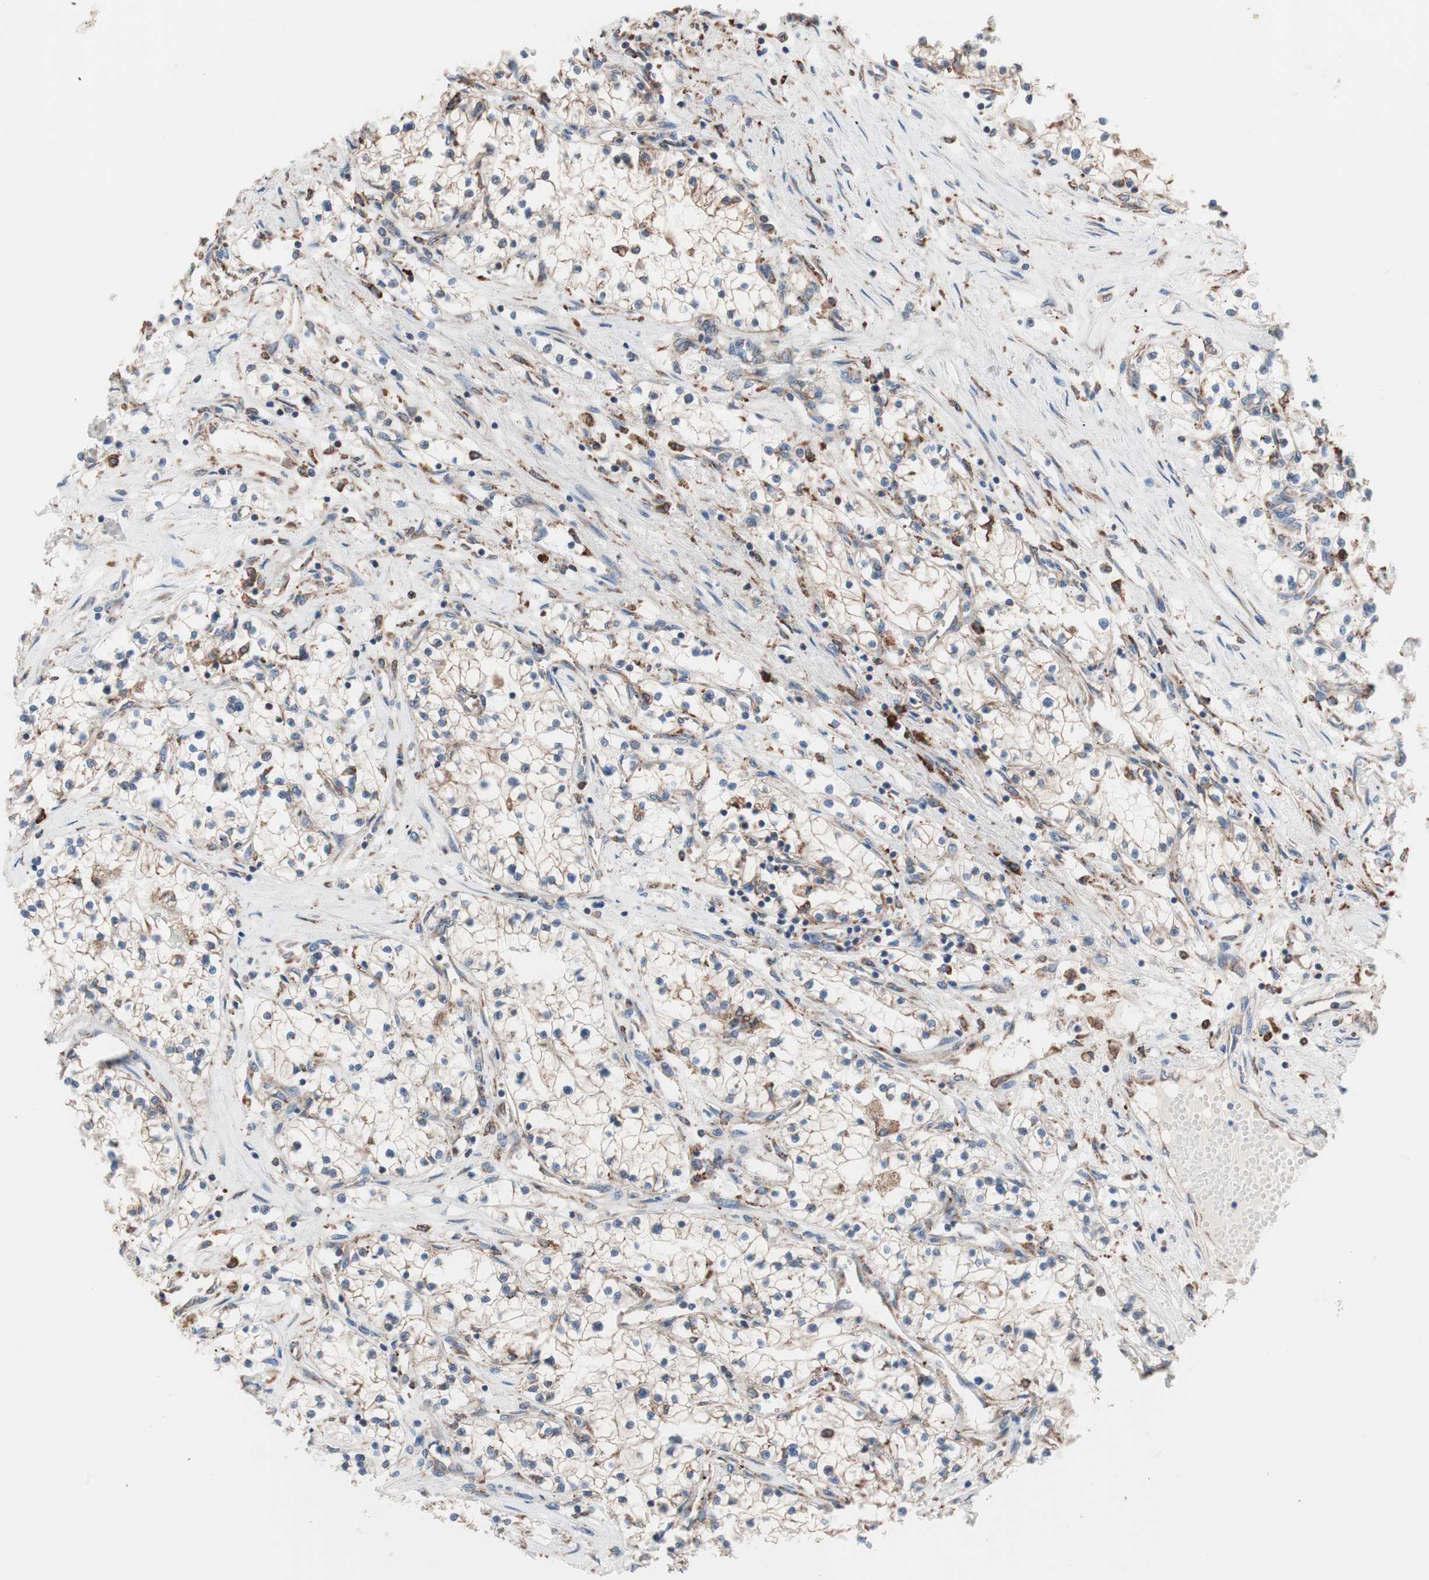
{"staining": {"intensity": "weak", "quantity": "25%-75%", "location": "cytoplasmic/membranous"}, "tissue": "renal cancer", "cell_type": "Tumor cells", "image_type": "cancer", "snomed": [{"axis": "morphology", "description": "Adenocarcinoma, NOS"}, {"axis": "topography", "description": "Kidney"}], "caption": "Brown immunohistochemical staining in human adenocarcinoma (renal) exhibits weak cytoplasmic/membranous positivity in approximately 25%-75% of tumor cells. (brown staining indicates protein expression, while blue staining denotes nuclei).", "gene": "SLC27A4", "patient": {"sex": "male", "age": 68}}